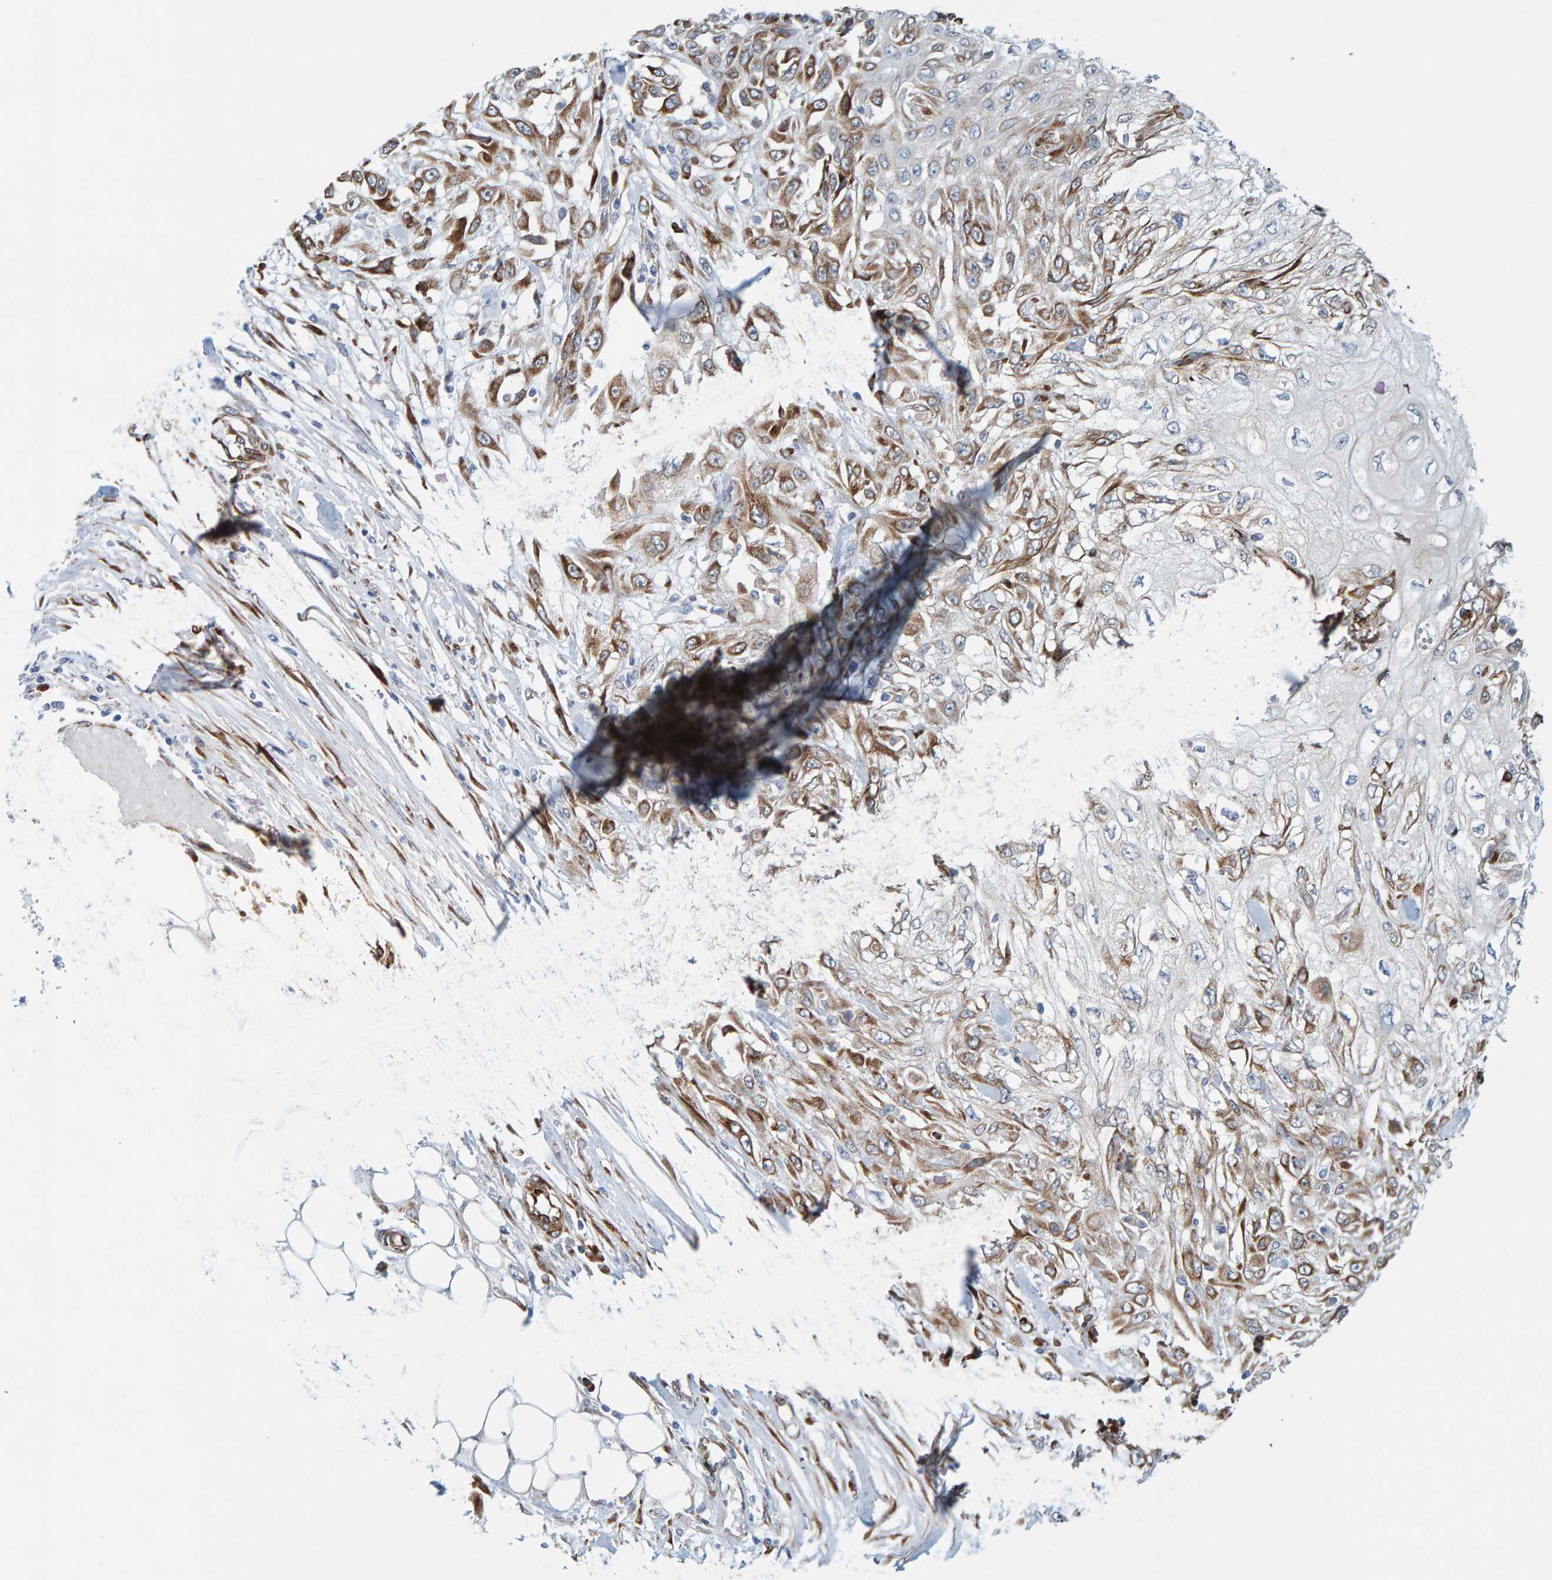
{"staining": {"intensity": "moderate", "quantity": ">75%", "location": "cytoplasmic/membranous"}, "tissue": "skin cancer", "cell_type": "Tumor cells", "image_type": "cancer", "snomed": [{"axis": "morphology", "description": "Squamous cell carcinoma, NOS"}, {"axis": "morphology", "description": "Squamous cell carcinoma, metastatic, NOS"}, {"axis": "topography", "description": "Skin"}, {"axis": "topography", "description": "Lymph node"}], "caption": "High-power microscopy captured an immunohistochemistry histopathology image of skin cancer, revealing moderate cytoplasmic/membranous positivity in about >75% of tumor cells.", "gene": "MMP16", "patient": {"sex": "male", "age": 75}}